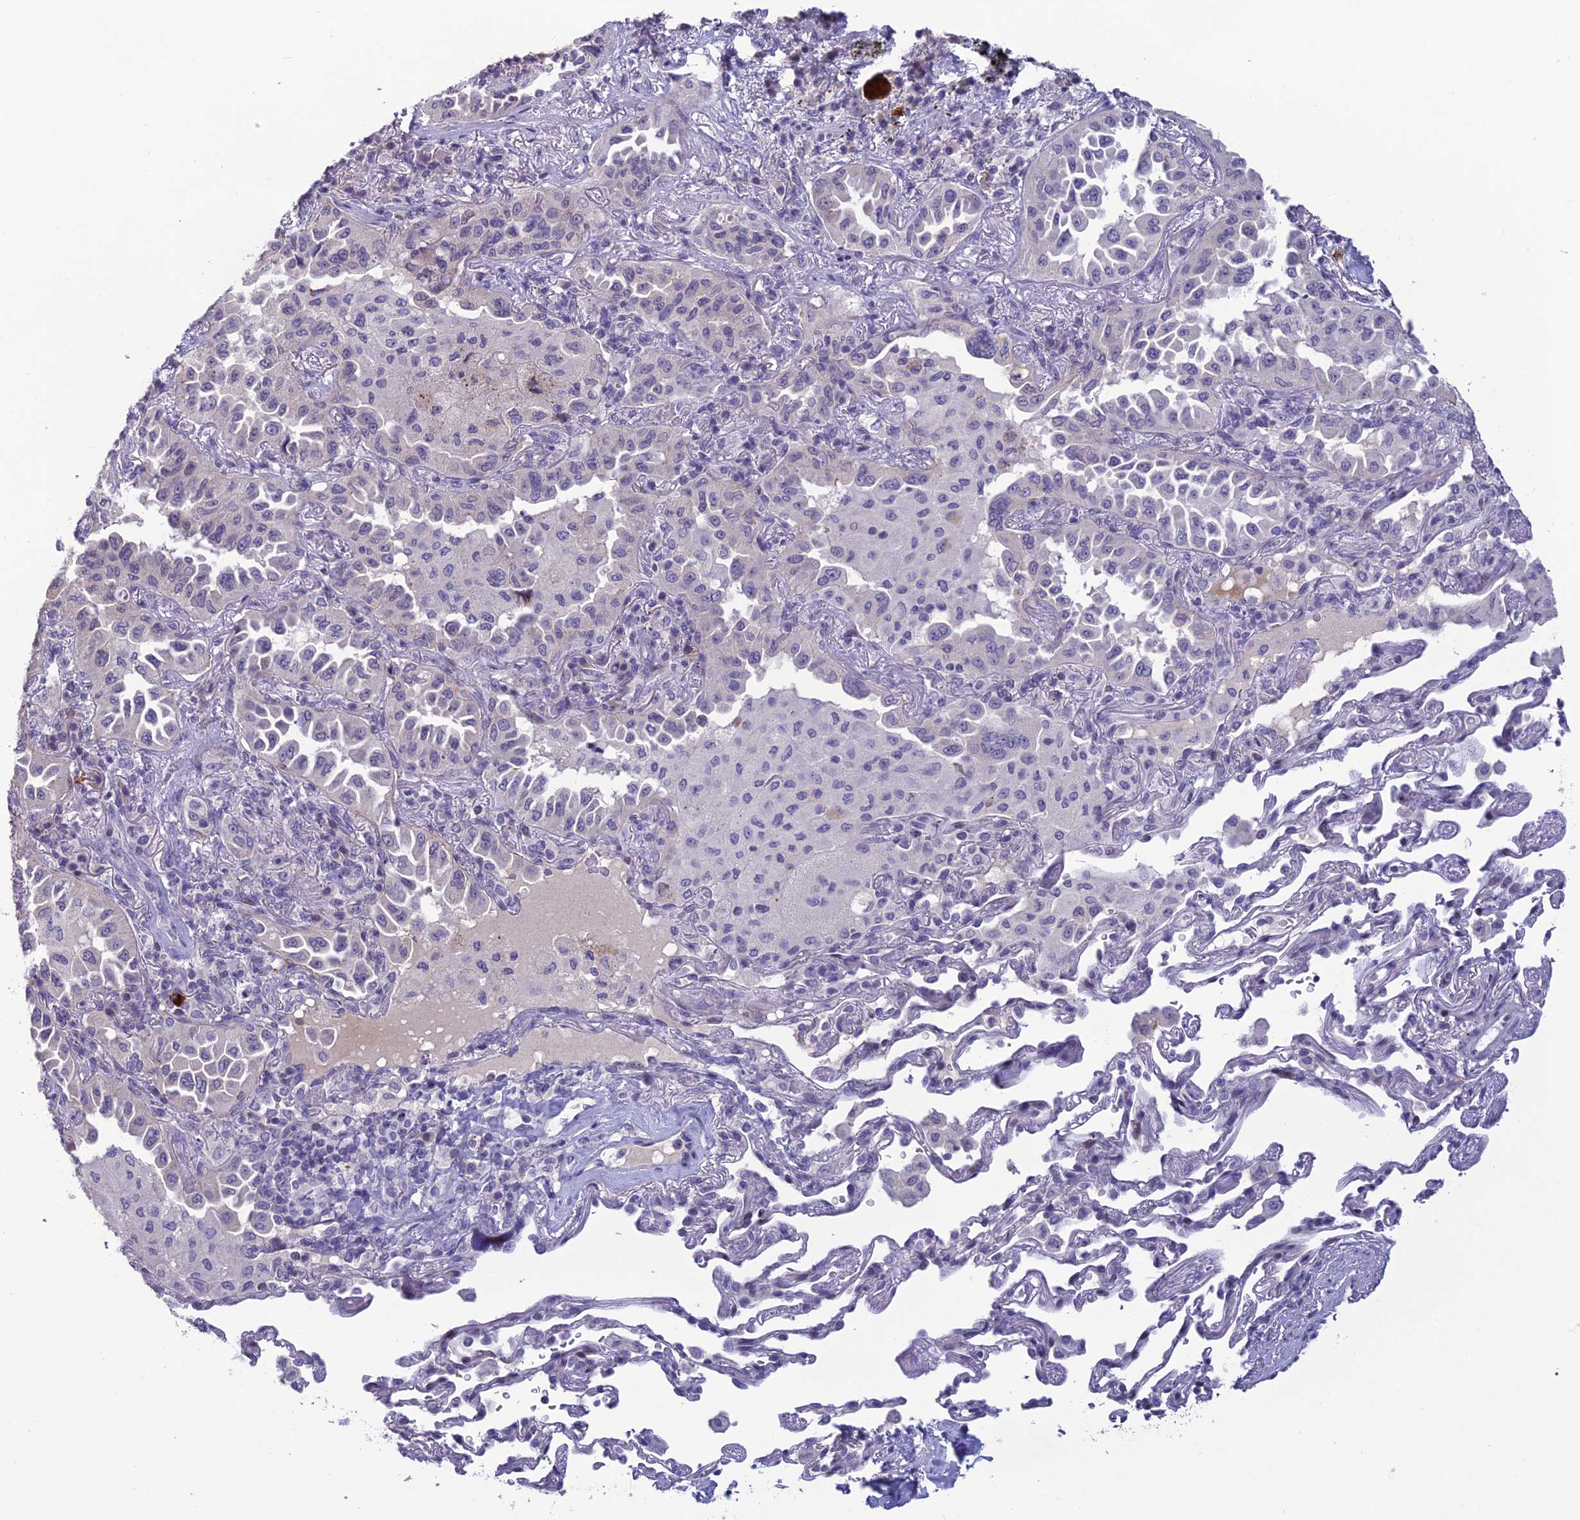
{"staining": {"intensity": "negative", "quantity": "none", "location": "none"}, "tissue": "lung cancer", "cell_type": "Tumor cells", "image_type": "cancer", "snomed": [{"axis": "morphology", "description": "Adenocarcinoma, NOS"}, {"axis": "topography", "description": "Lung"}], "caption": "Immunohistochemical staining of lung adenocarcinoma displays no significant staining in tumor cells. (DAB immunohistochemistry (IHC), high magnification).", "gene": "TMEM134", "patient": {"sex": "female", "age": 69}}